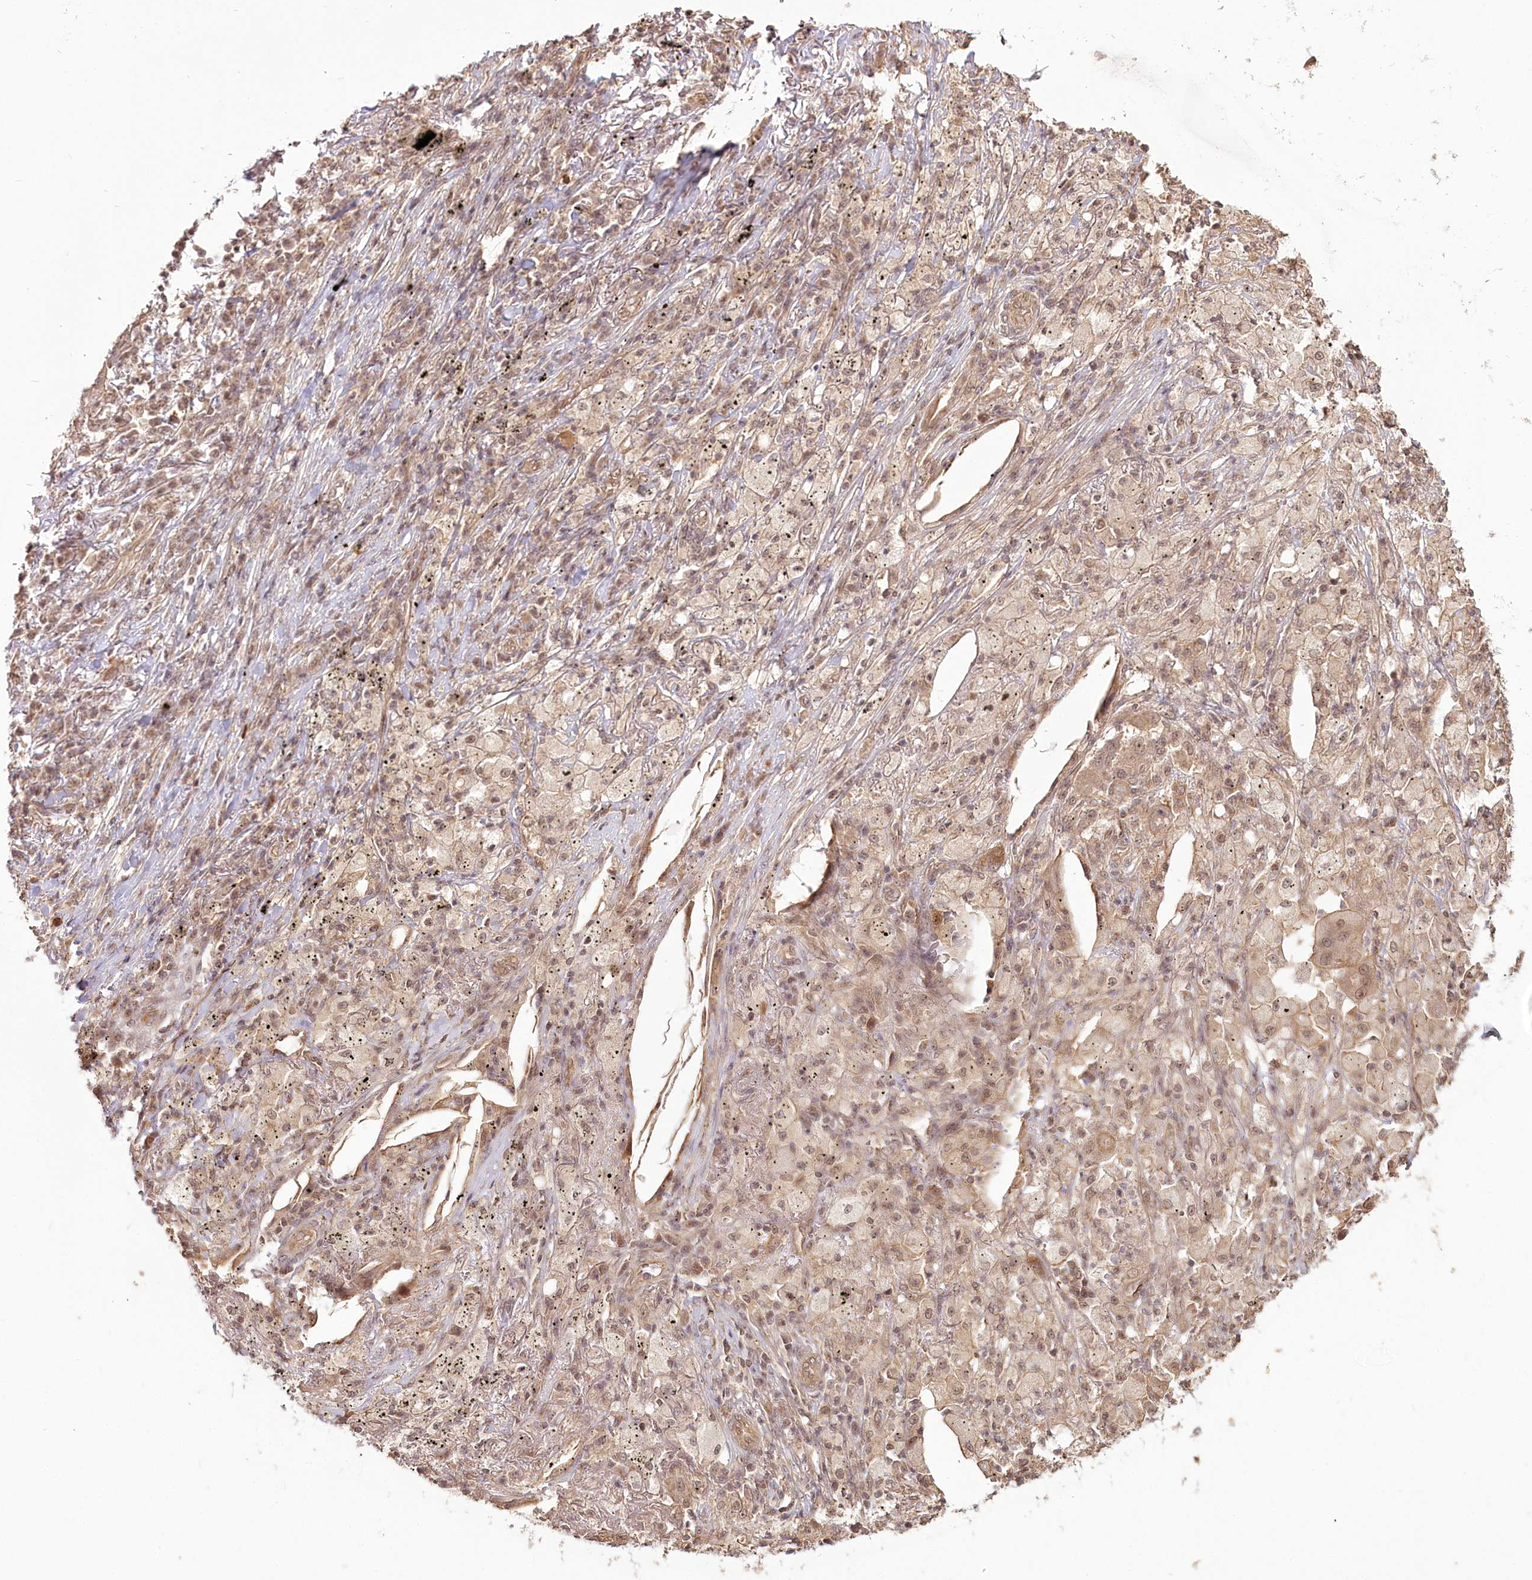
{"staining": {"intensity": "weak", "quantity": ">75%", "location": "cytoplasmic/membranous,nuclear"}, "tissue": "lung cancer", "cell_type": "Tumor cells", "image_type": "cancer", "snomed": [{"axis": "morphology", "description": "Squamous cell carcinoma, NOS"}, {"axis": "topography", "description": "Lung"}], "caption": "DAB (3,3'-diaminobenzidine) immunohistochemical staining of lung cancer (squamous cell carcinoma) shows weak cytoplasmic/membranous and nuclear protein positivity in approximately >75% of tumor cells.", "gene": "R3HDM2", "patient": {"sex": "female", "age": 63}}